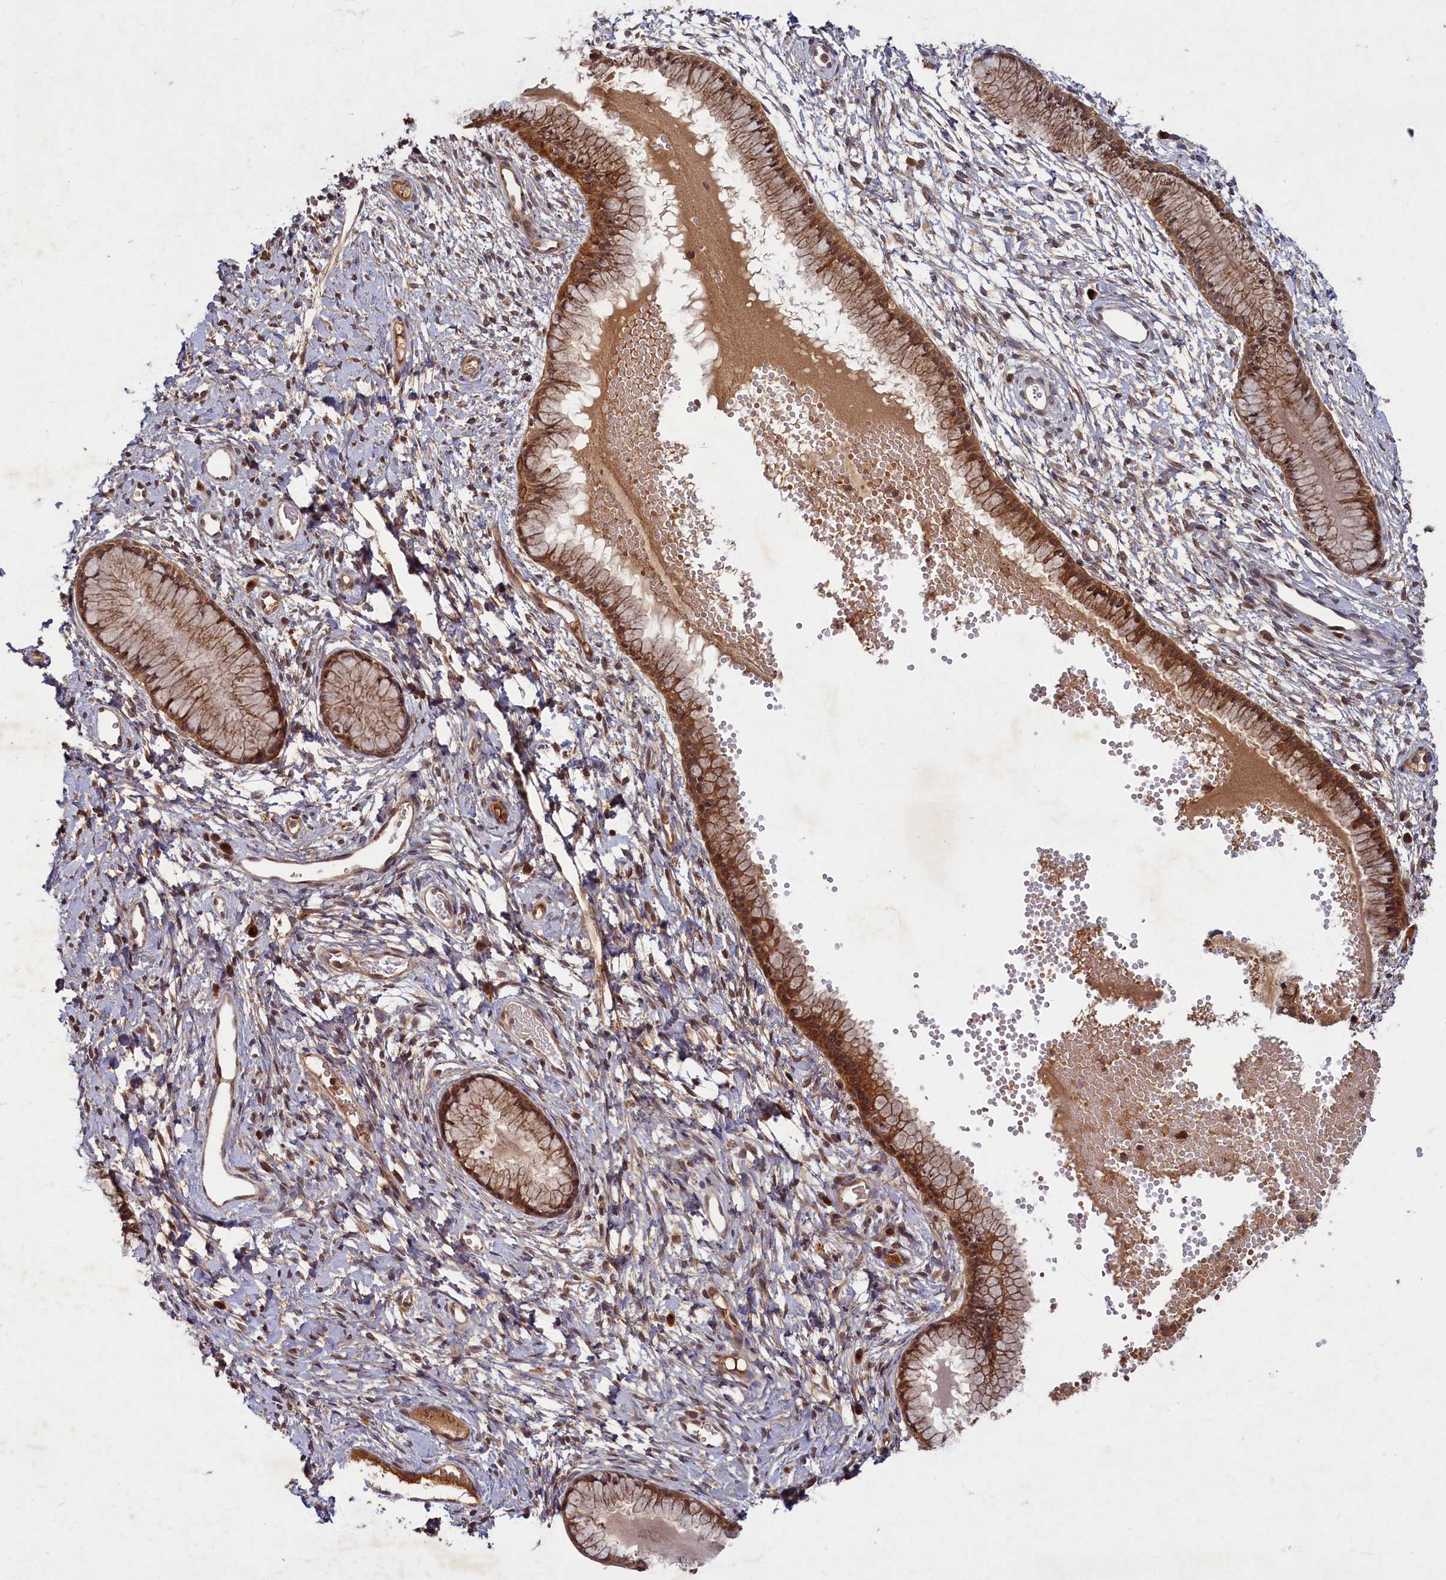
{"staining": {"intensity": "moderate", "quantity": ">75%", "location": "cytoplasmic/membranous,nuclear"}, "tissue": "cervix", "cell_type": "Glandular cells", "image_type": "normal", "snomed": [{"axis": "morphology", "description": "Normal tissue, NOS"}, {"axis": "topography", "description": "Cervix"}], "caption": "Immunohistochemical staining of benign human cervix reveals >75% levels of moderate cytoplasmic/membranous,nuclear protein expression in about >75% of glandular cells. Using DAB (brown) and hematoxylin (blue) stains, captured at high magnification using brightfield microscopy.", "gene": "BICD1", "patient": {"sex": "female", "age": 42}}